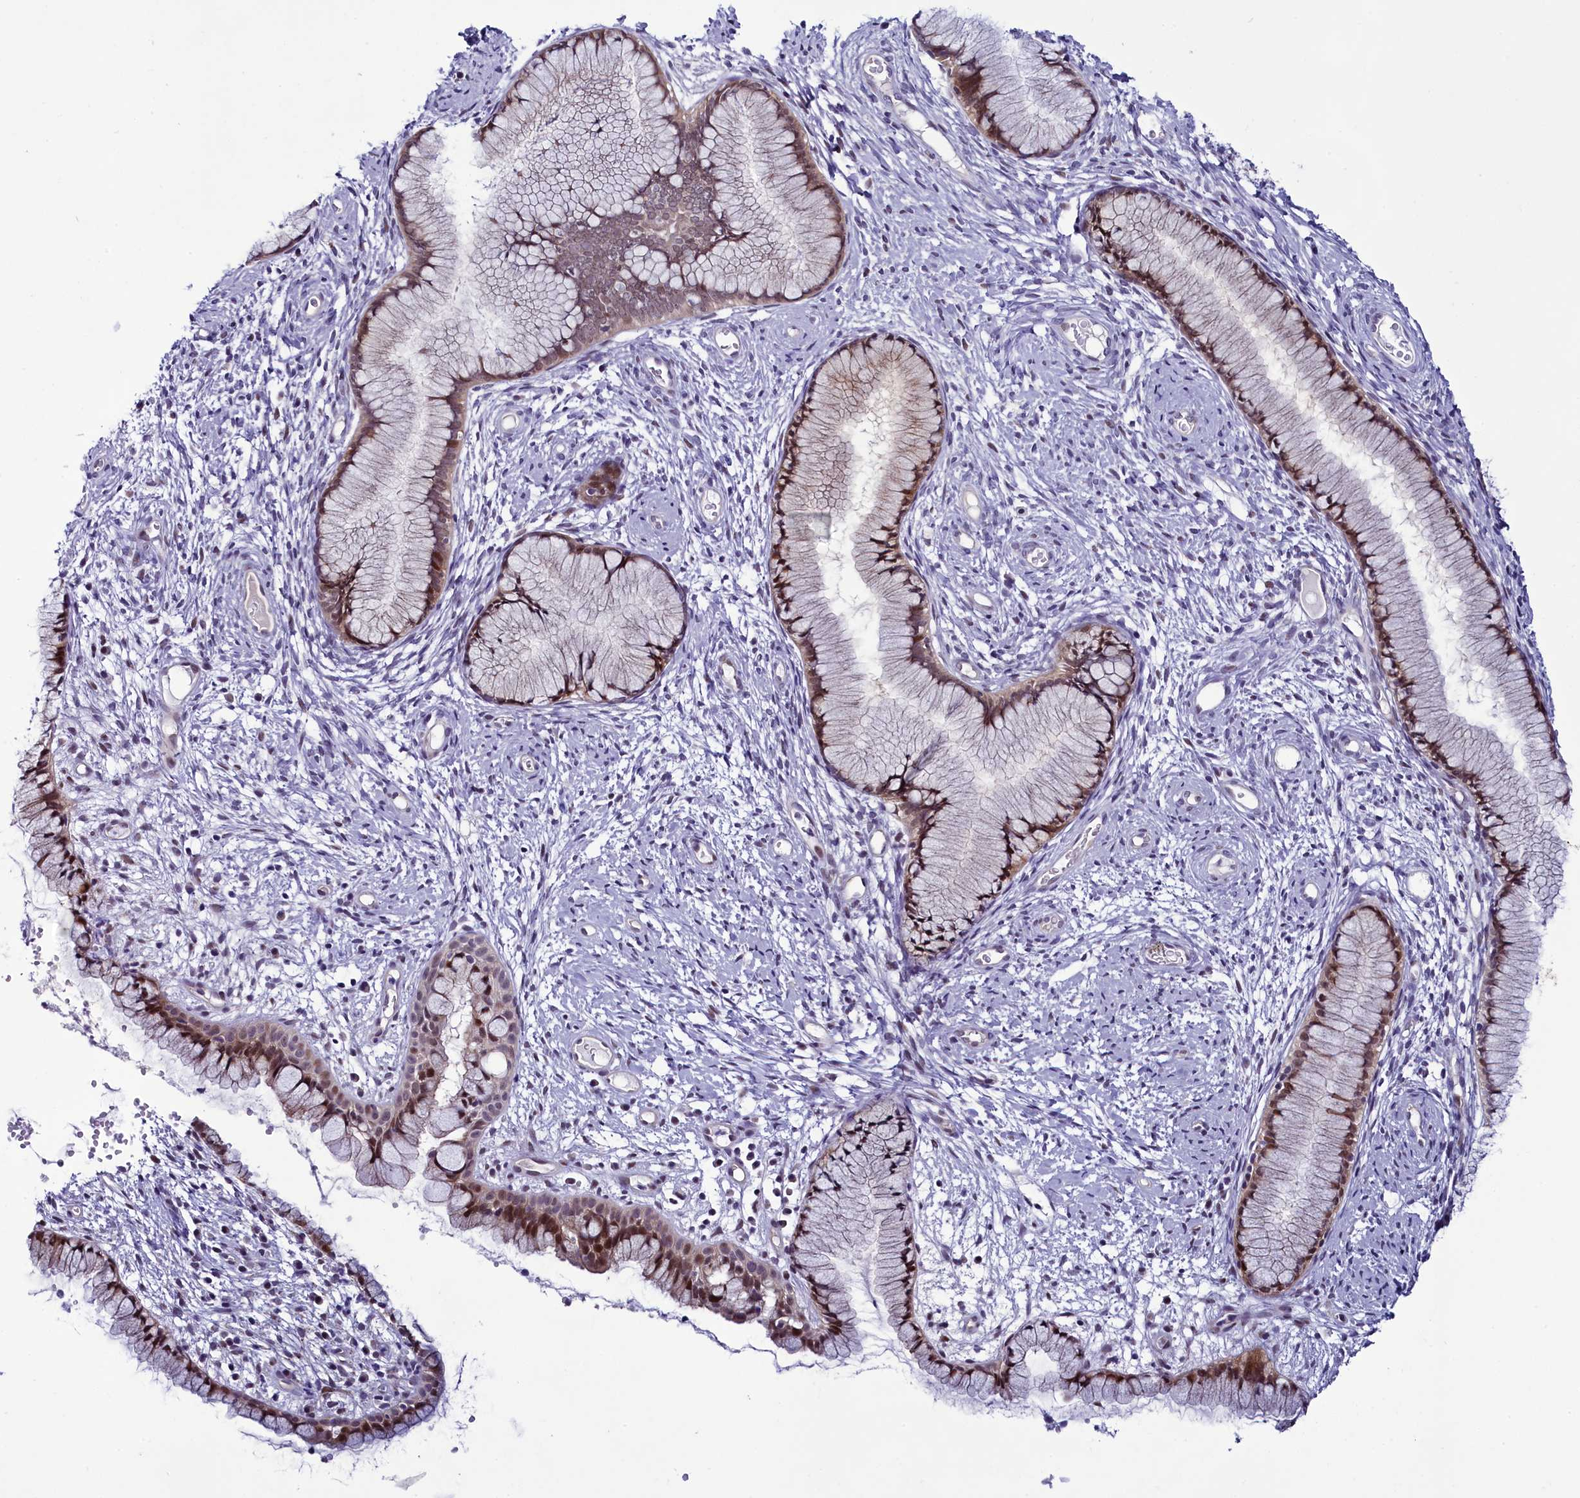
{"staining": {"intensity": "moderate", "quantity": "25%-75%", "location": "cytoplasmic/membranous,nuclear"}, "tissue": "cervix", "cell_type": "Glandular cells", "image_type": "normal", "snomed": [{"axis": "morphology", "description": "Normal tissue, NOS"}, {"axis": "topography", "description": "Cervix"}], "caption": "Immunohistochemistry (IHC) (DAB) staining of unremarkable cervix displays moderate cytoplasmic/membranous,nuclear protein positivity in about 25%-75% of glandular cells. (DAB (3,3'-diaminobenzidine) IHC, brown staining for protein, blue staining for nuclei).", "gene": "CCDC106", "patient": {"sex": "female", "age": 42}}